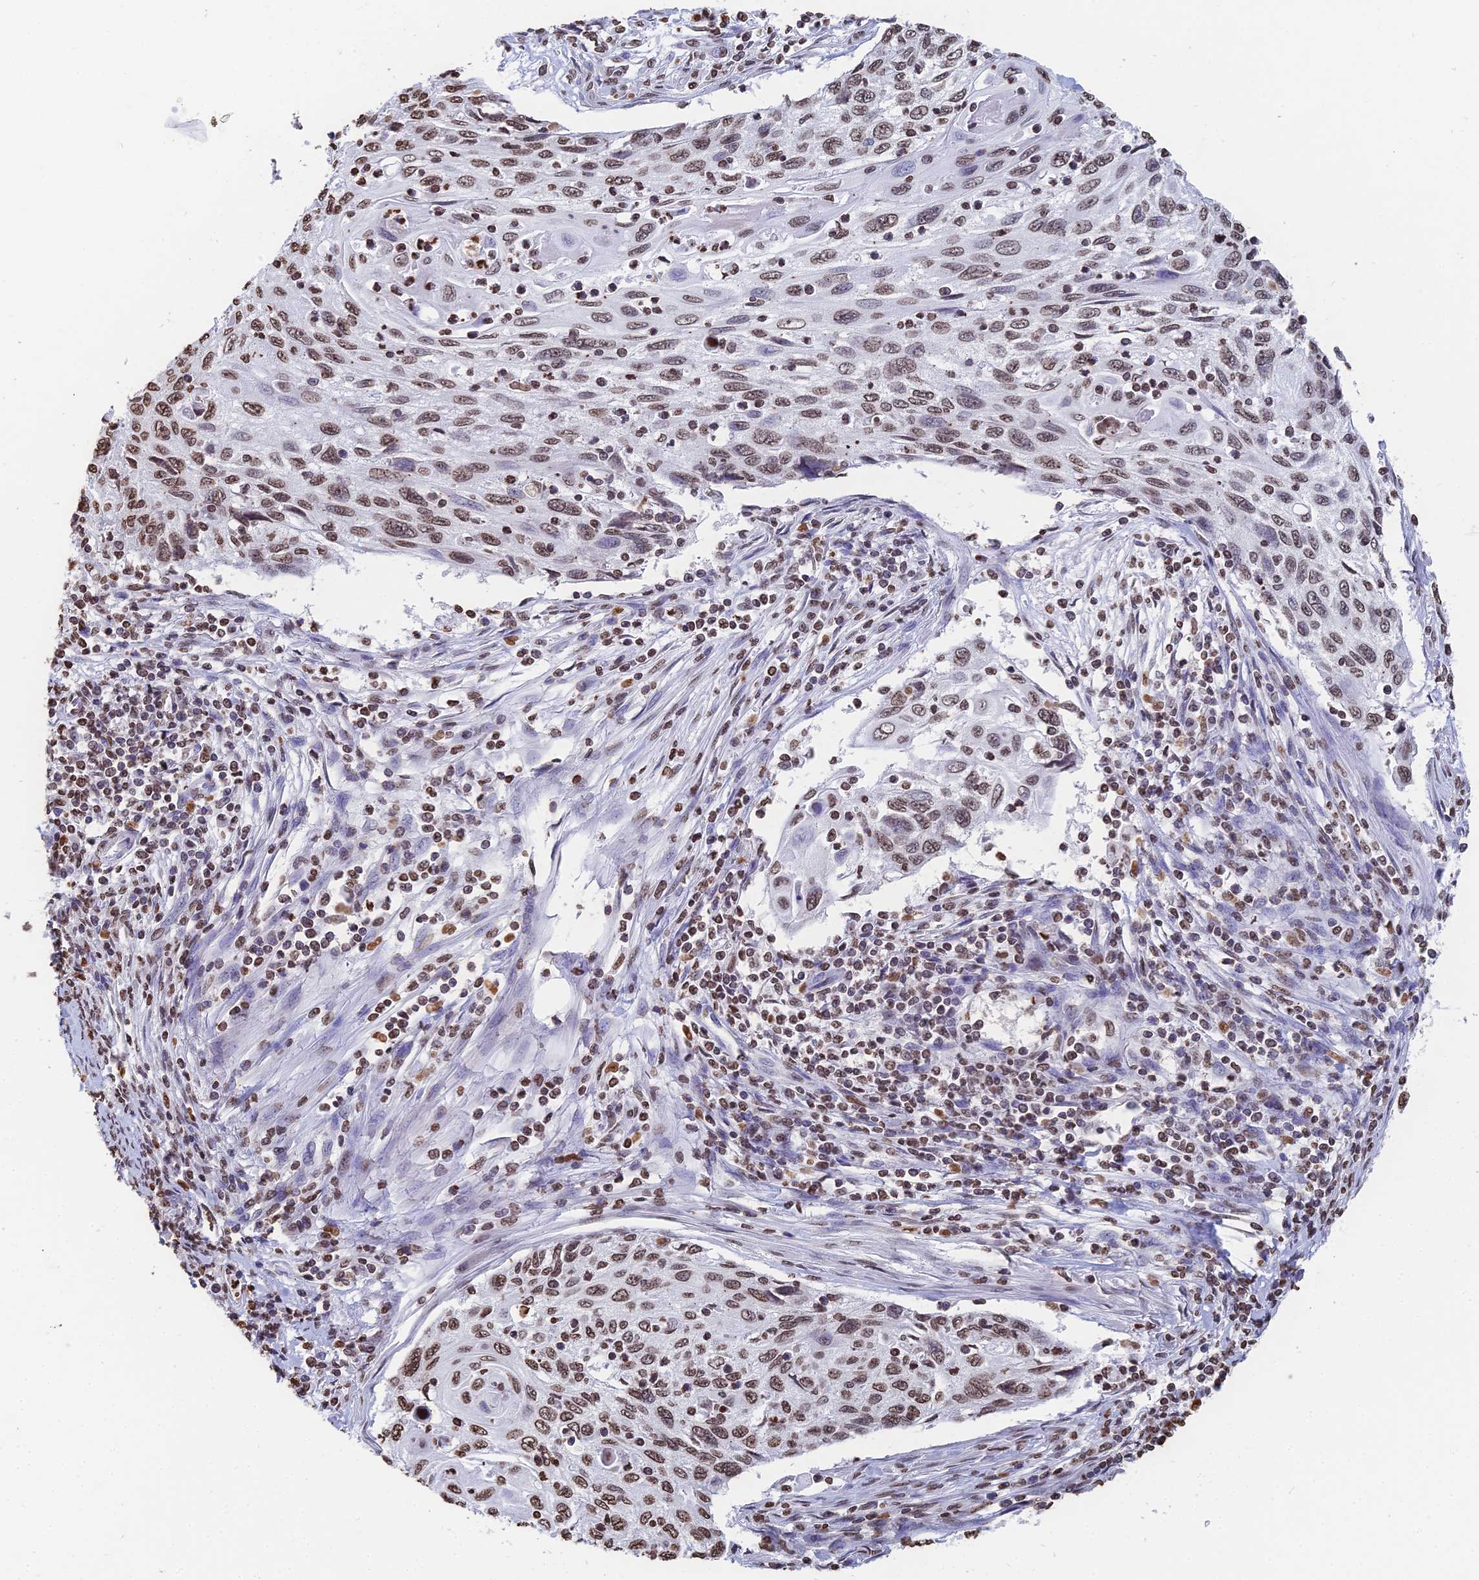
{"staining": {"intensity": "moderate", "quantity": ">75%", "location": "nuclear"}, "tissue": "cervical cancer", "cell_type": "Tumor cells", "image_type": "cancer", "snomed": [{"axis": "morphology", "description": "Squamous cell carcinoma, NOS"}, {"axis": "topography", "description": "Cervix"}], "caption": "Human cervical squamous cell carcinoma stained with a protein marker reveals moderate staining in tumor cells.", "gene": "GBP3", "patient": {"sex": "female", "age": 70}}